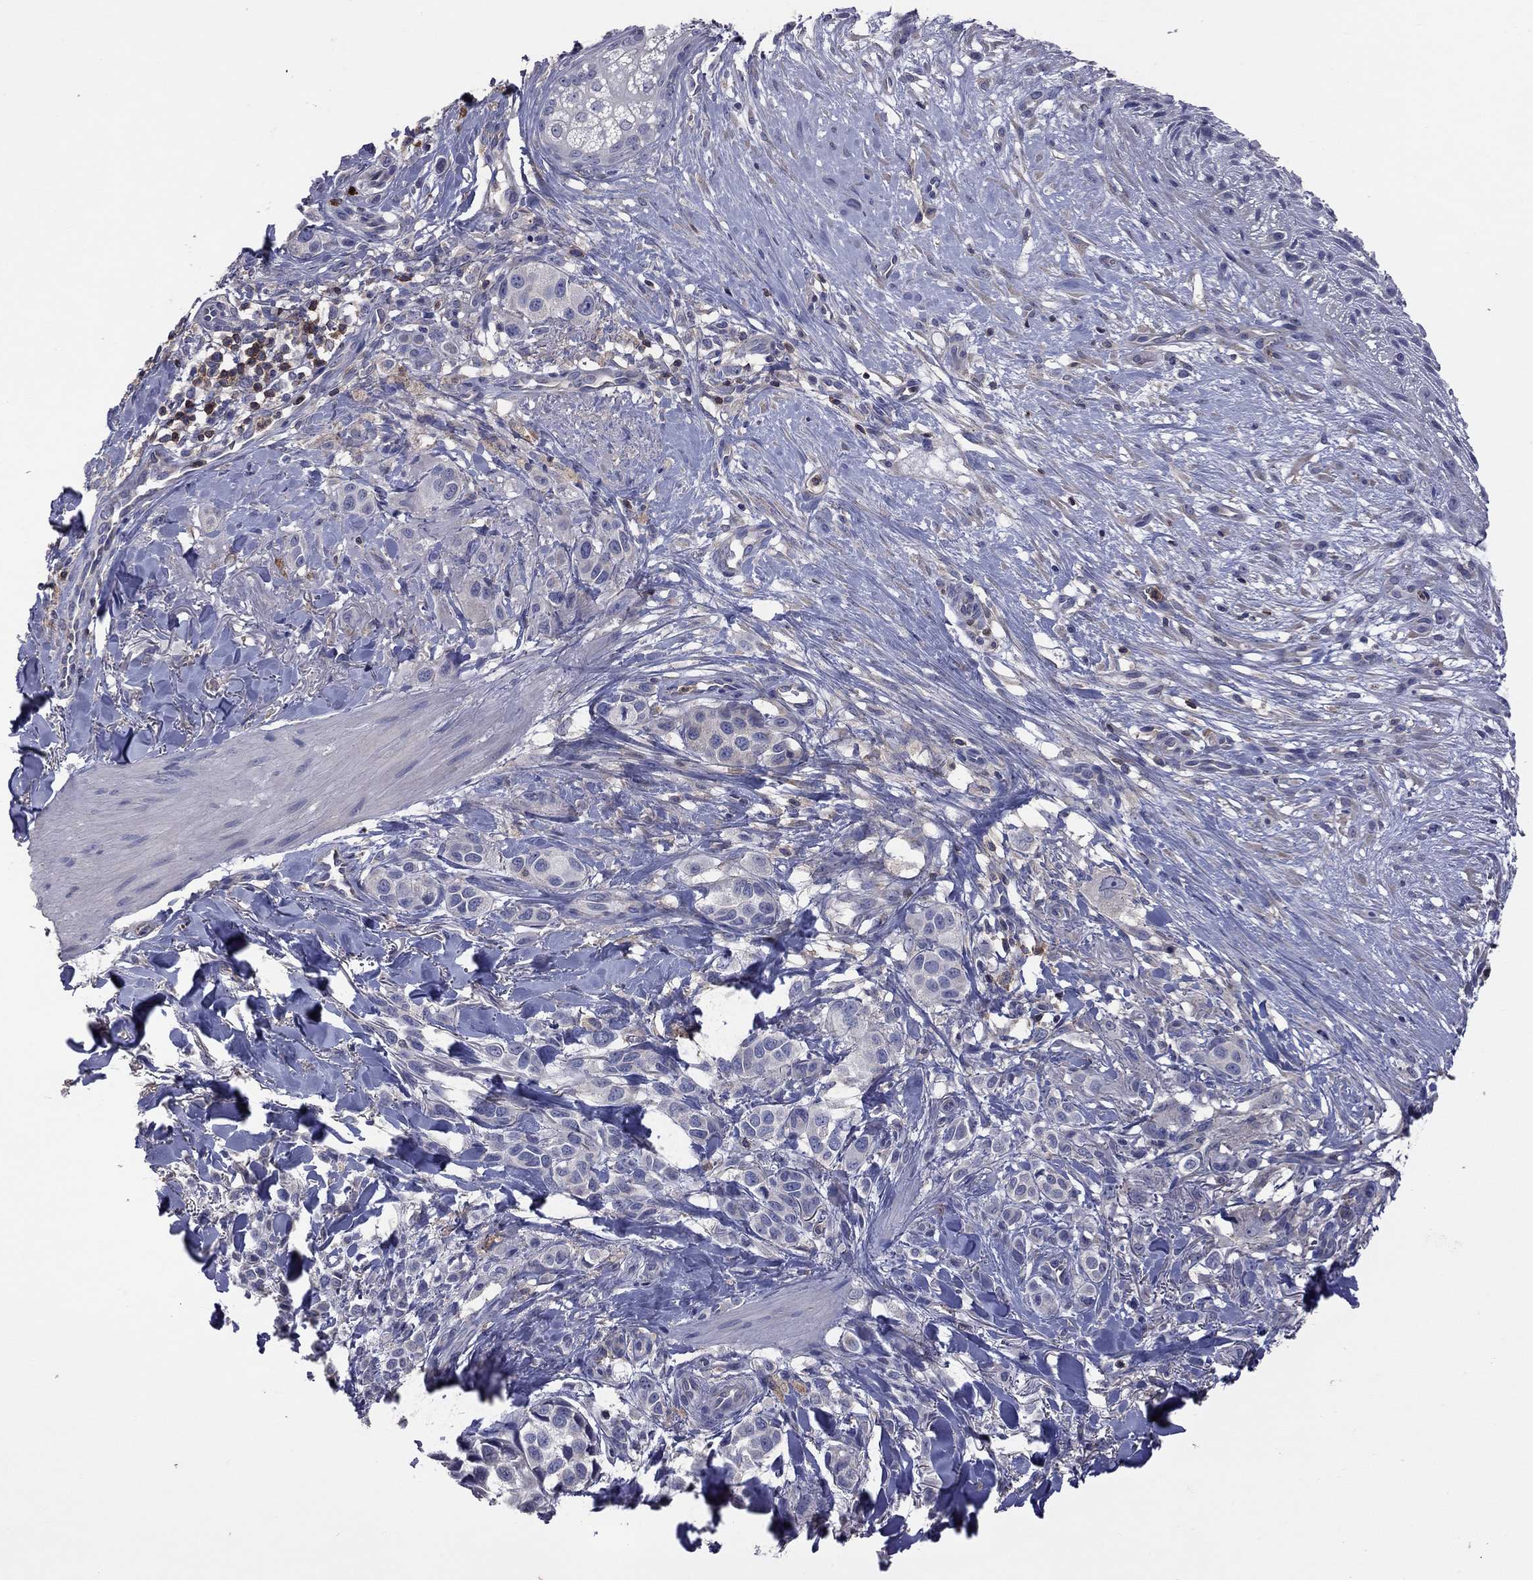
{"staining": {"intensity": "negative", "quantity": "none", "location": "none"}, "tissue": "melanoma", "cell_type": "Tumor cells", "image_type": "cancer", "snomed": [{"axis": "morphology", "description": "Malignant melanoma, NOS"}, {"axis": "topography", "description": "Skin"}], "caption": "Histopathology image shows no significant protein staining in tumor cells of malignant melanoma.", "gene": "IPCEF1", "patient": {"sex": "male", "age": 57}}